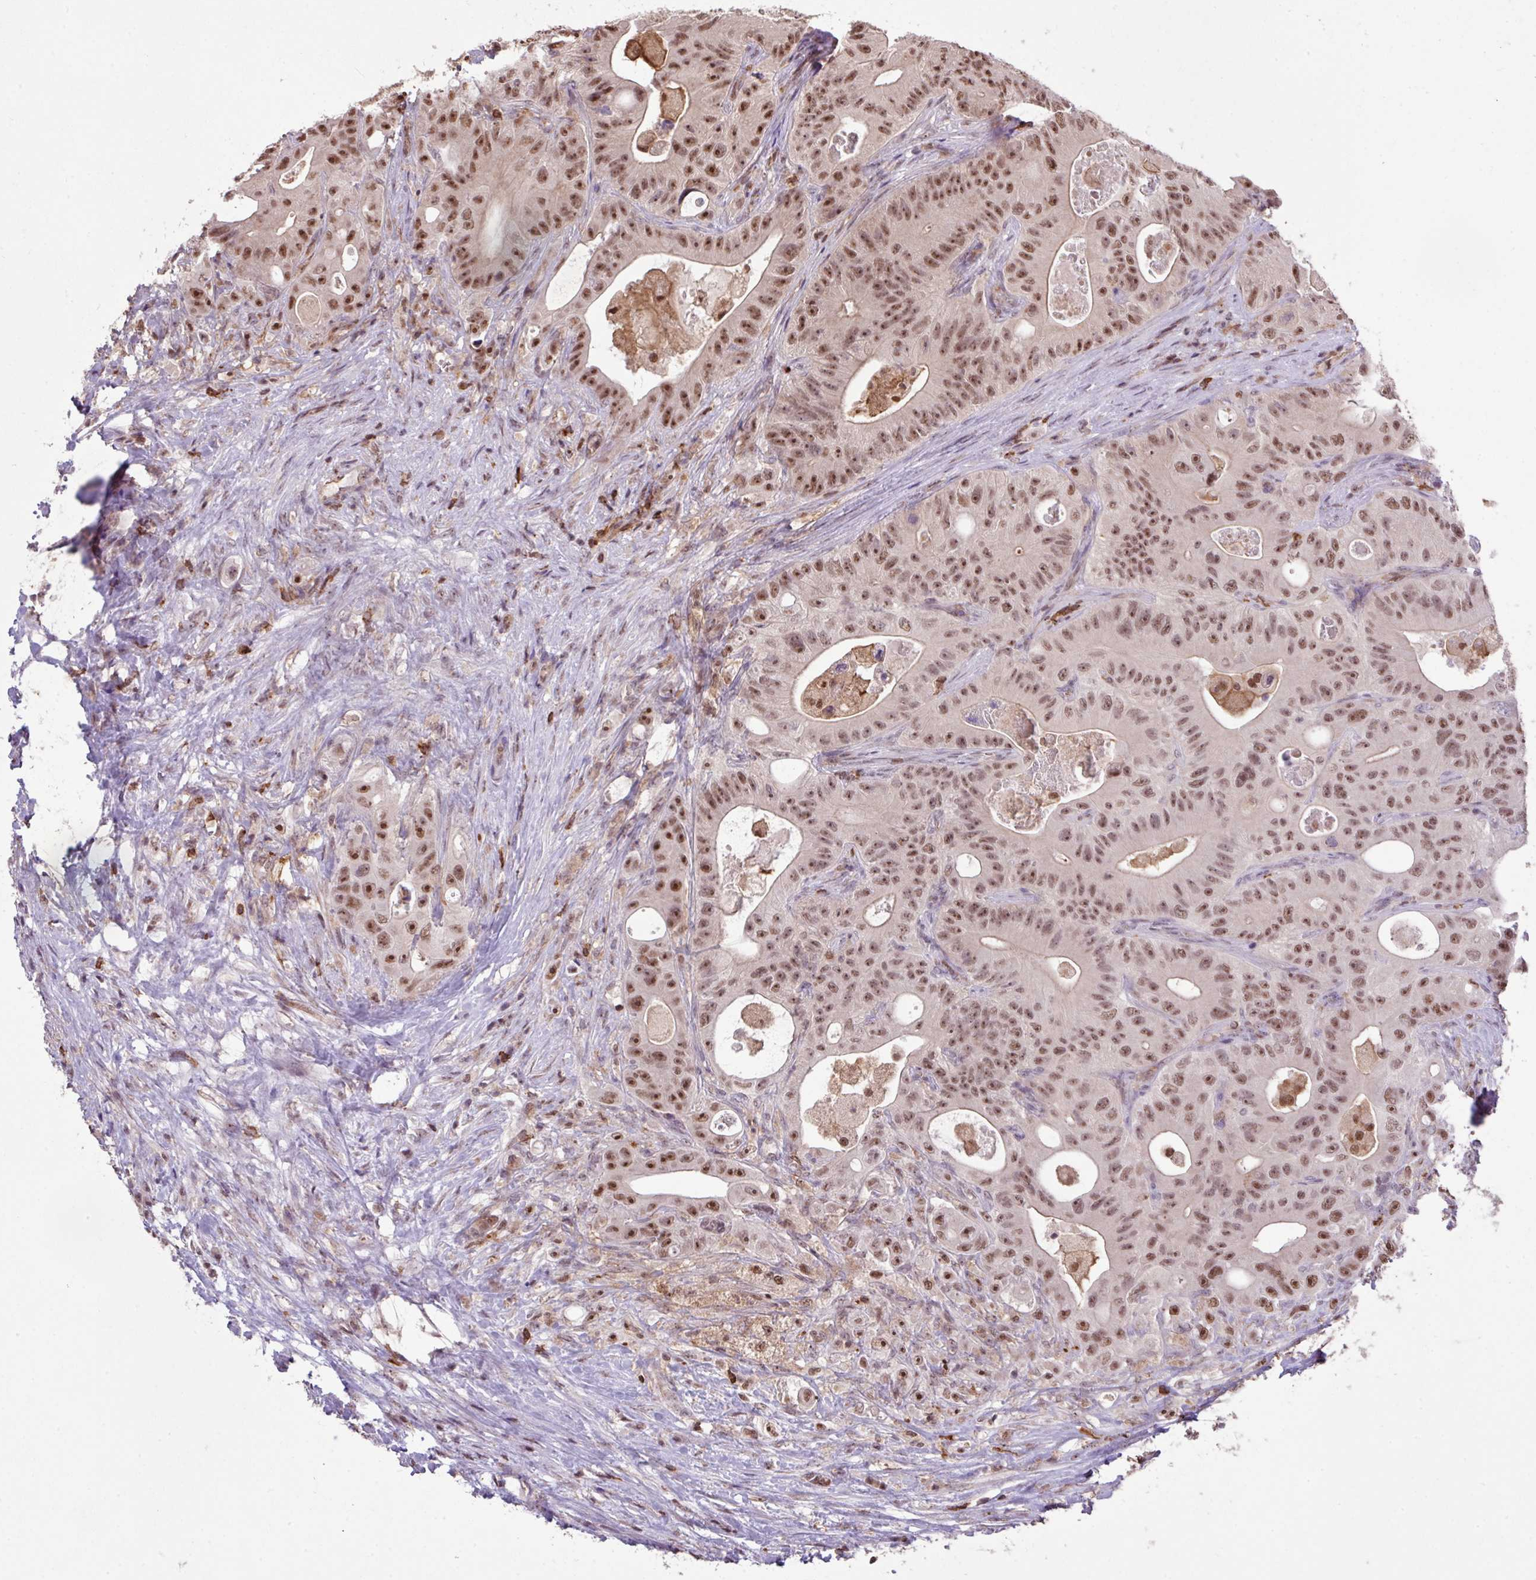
{"staining": {"intensity": "moderate", "quantity": ">75%", "location": "nuclear"}, "tissue": "colorectal cancer", "cell_type": "Tumor cells", "image_type": "cancer", "snomed": [{"axis": "morphology", "description": "Adenocarcinoma, NOS"}, {"axis": "topography", "description": "Colon"}], "caption": "Immunohistochemistry of colorectal cancer exhibits medium levels of moderate nuclear staining in approximately >75% of tumor cells. Nuclei are stained in blue.", "gene": "GON7", "patient": {"sex": "female", "age": 46}}